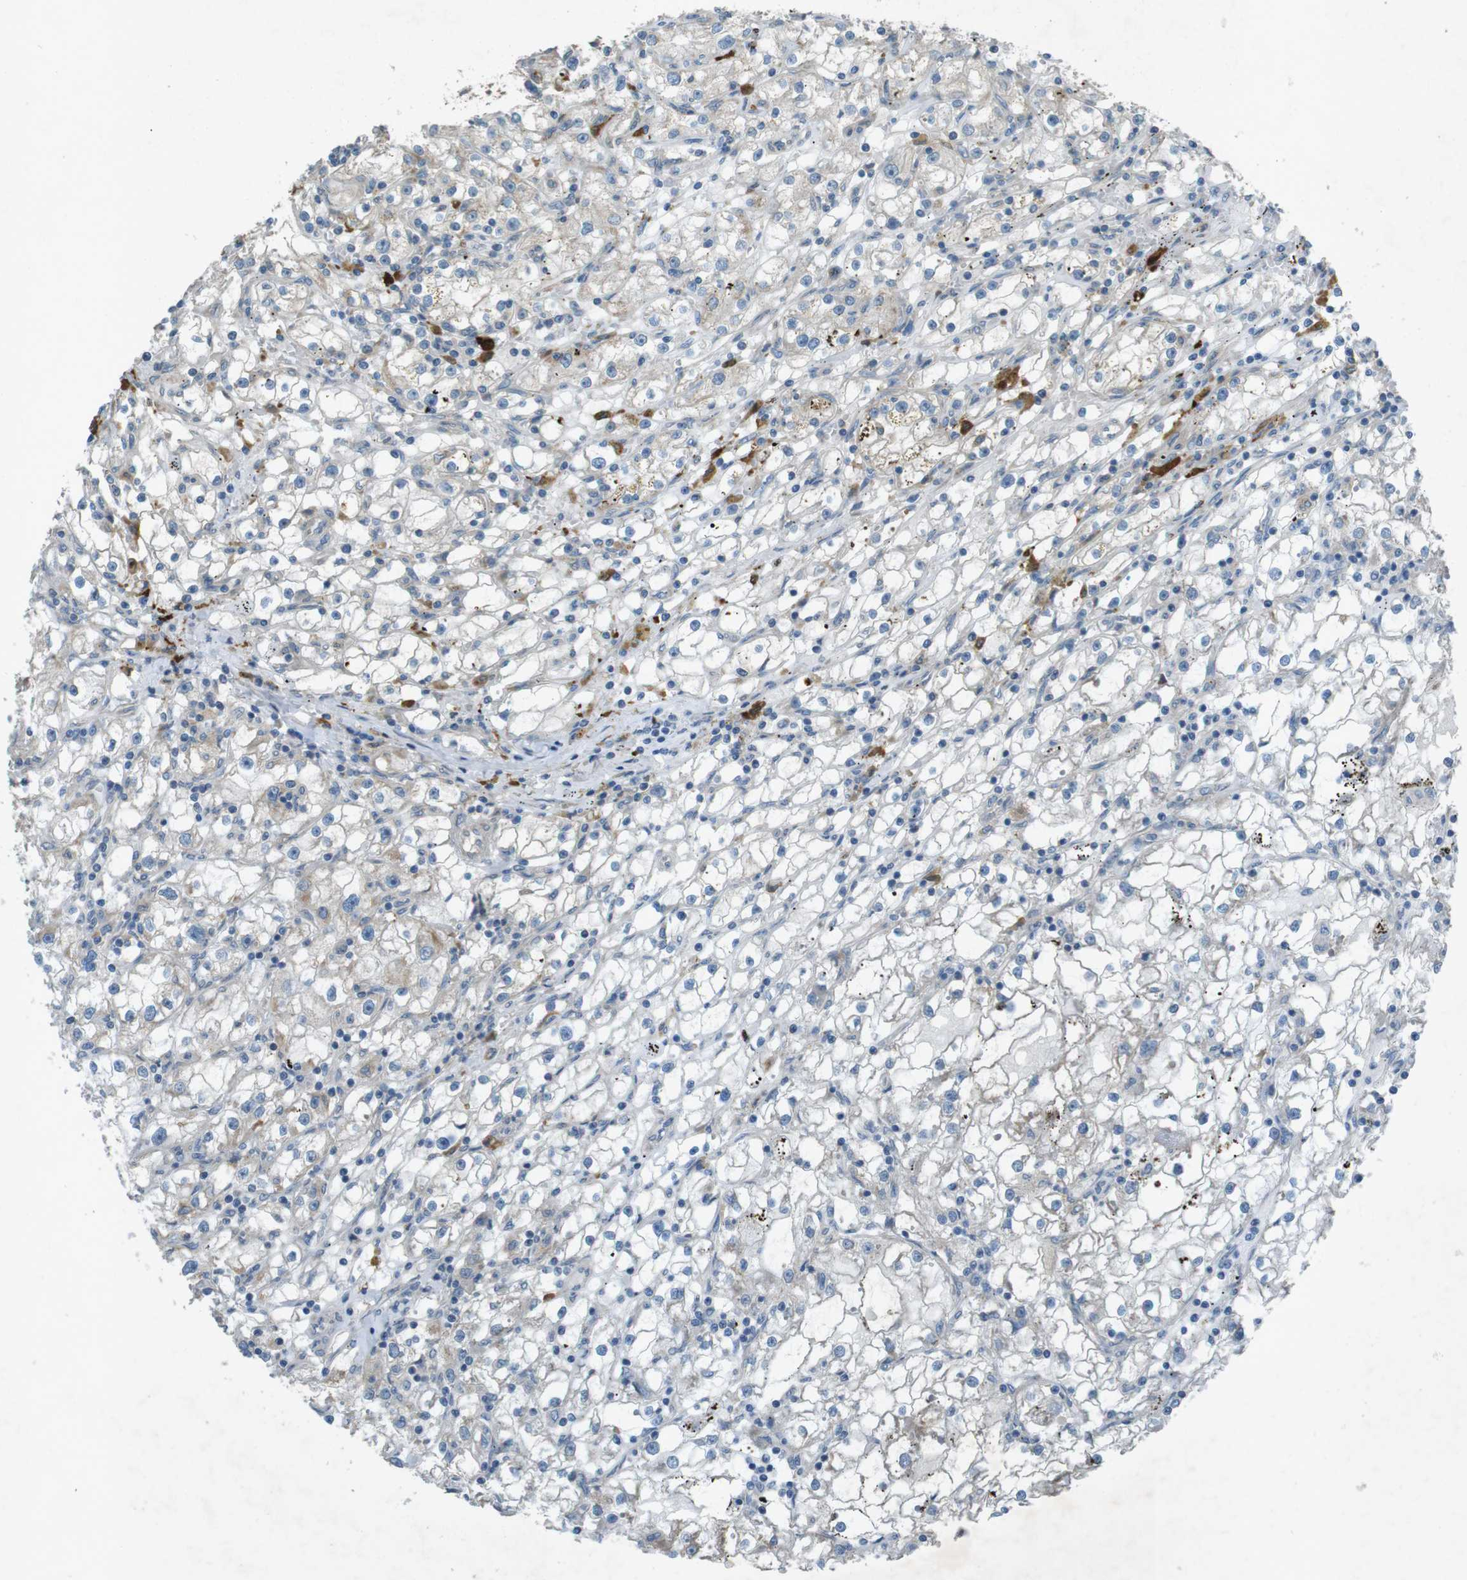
{"staining": {"intensity": "weak", "quantity": "25%-75%", "location": "cytoplasmic/membranous"}, "tissue": "renal cancer", "cell_type": "Tumor cells", "image_type": "cancer", "snomed": [{"axis": "morphology", "description": "Adenocarcinoma, NOS"}, {"axis": "topography", "description": "Kidney"}], "caption": "High-magnification brightfield microscopy of renal adenocarcinoma stained with DAB (brown) and counterstained with hematoxylin (blue). tumor cells exhibit weak cytoplasmic/membranous staining is seen in about25%-75% of cells.", "gene": "TMEM41B", "patient": {"sex": "male", "age": 56}}